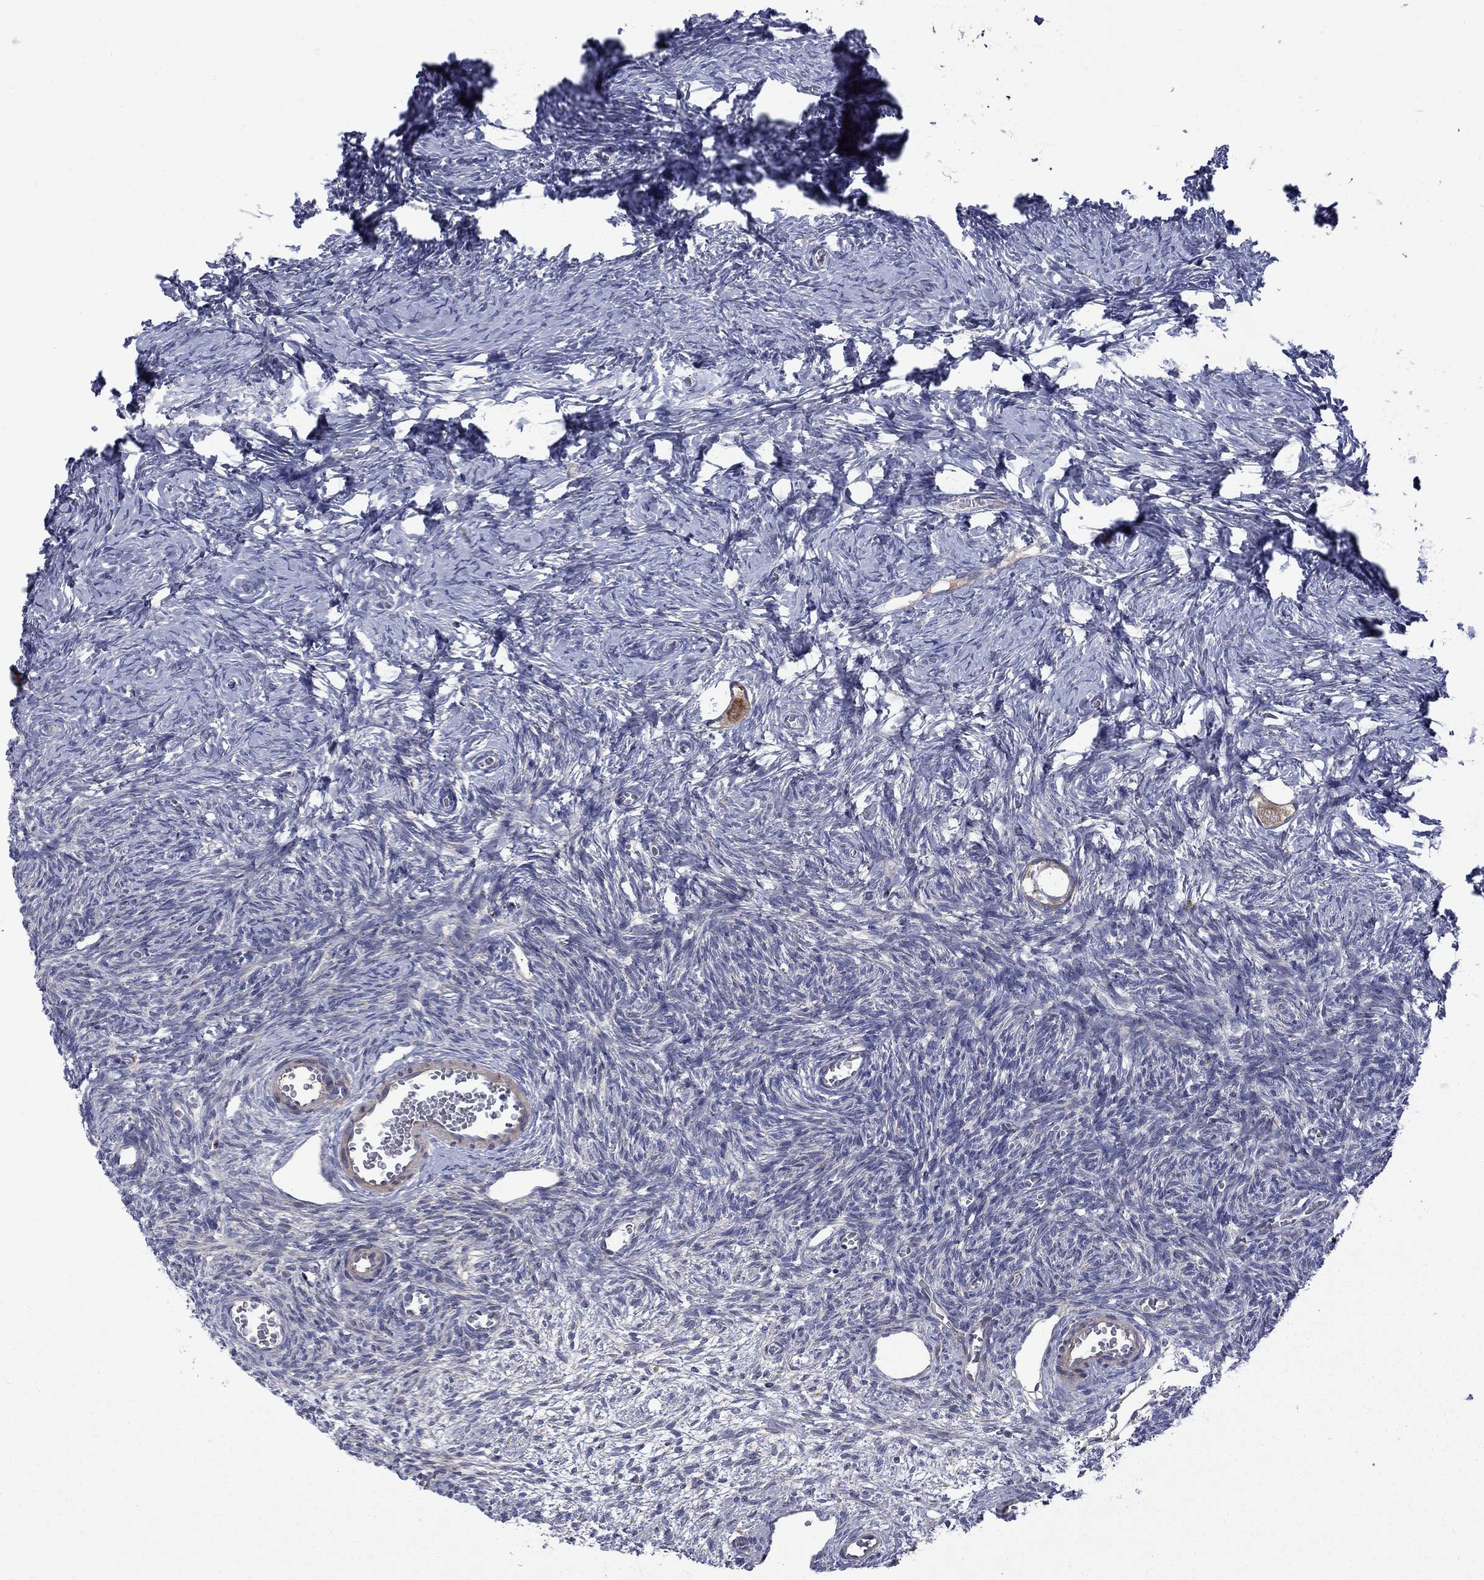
{"staining": {"intensity": "moderate", "quantity": ">75%", "location": "cytoplasmic/membranous"}, "tissue": "ovary", "cell_type": "Follicle cells", "image_type": "normal", "snomed": [{"axis": "morphology", "description": "Normal tissue, NOS"}, {"axis": "topography", "description": "Ovary"}], "caption": "A medium amount of moderate cytoplasmic/membranous positivity is appreciated in about >75% of follicle cells in unremarkable ovary. The protein is shown in brown color, while the nuclei are stained blue.", "gene": "ASNS", "patient": {"sex": "female", "age": 27}}